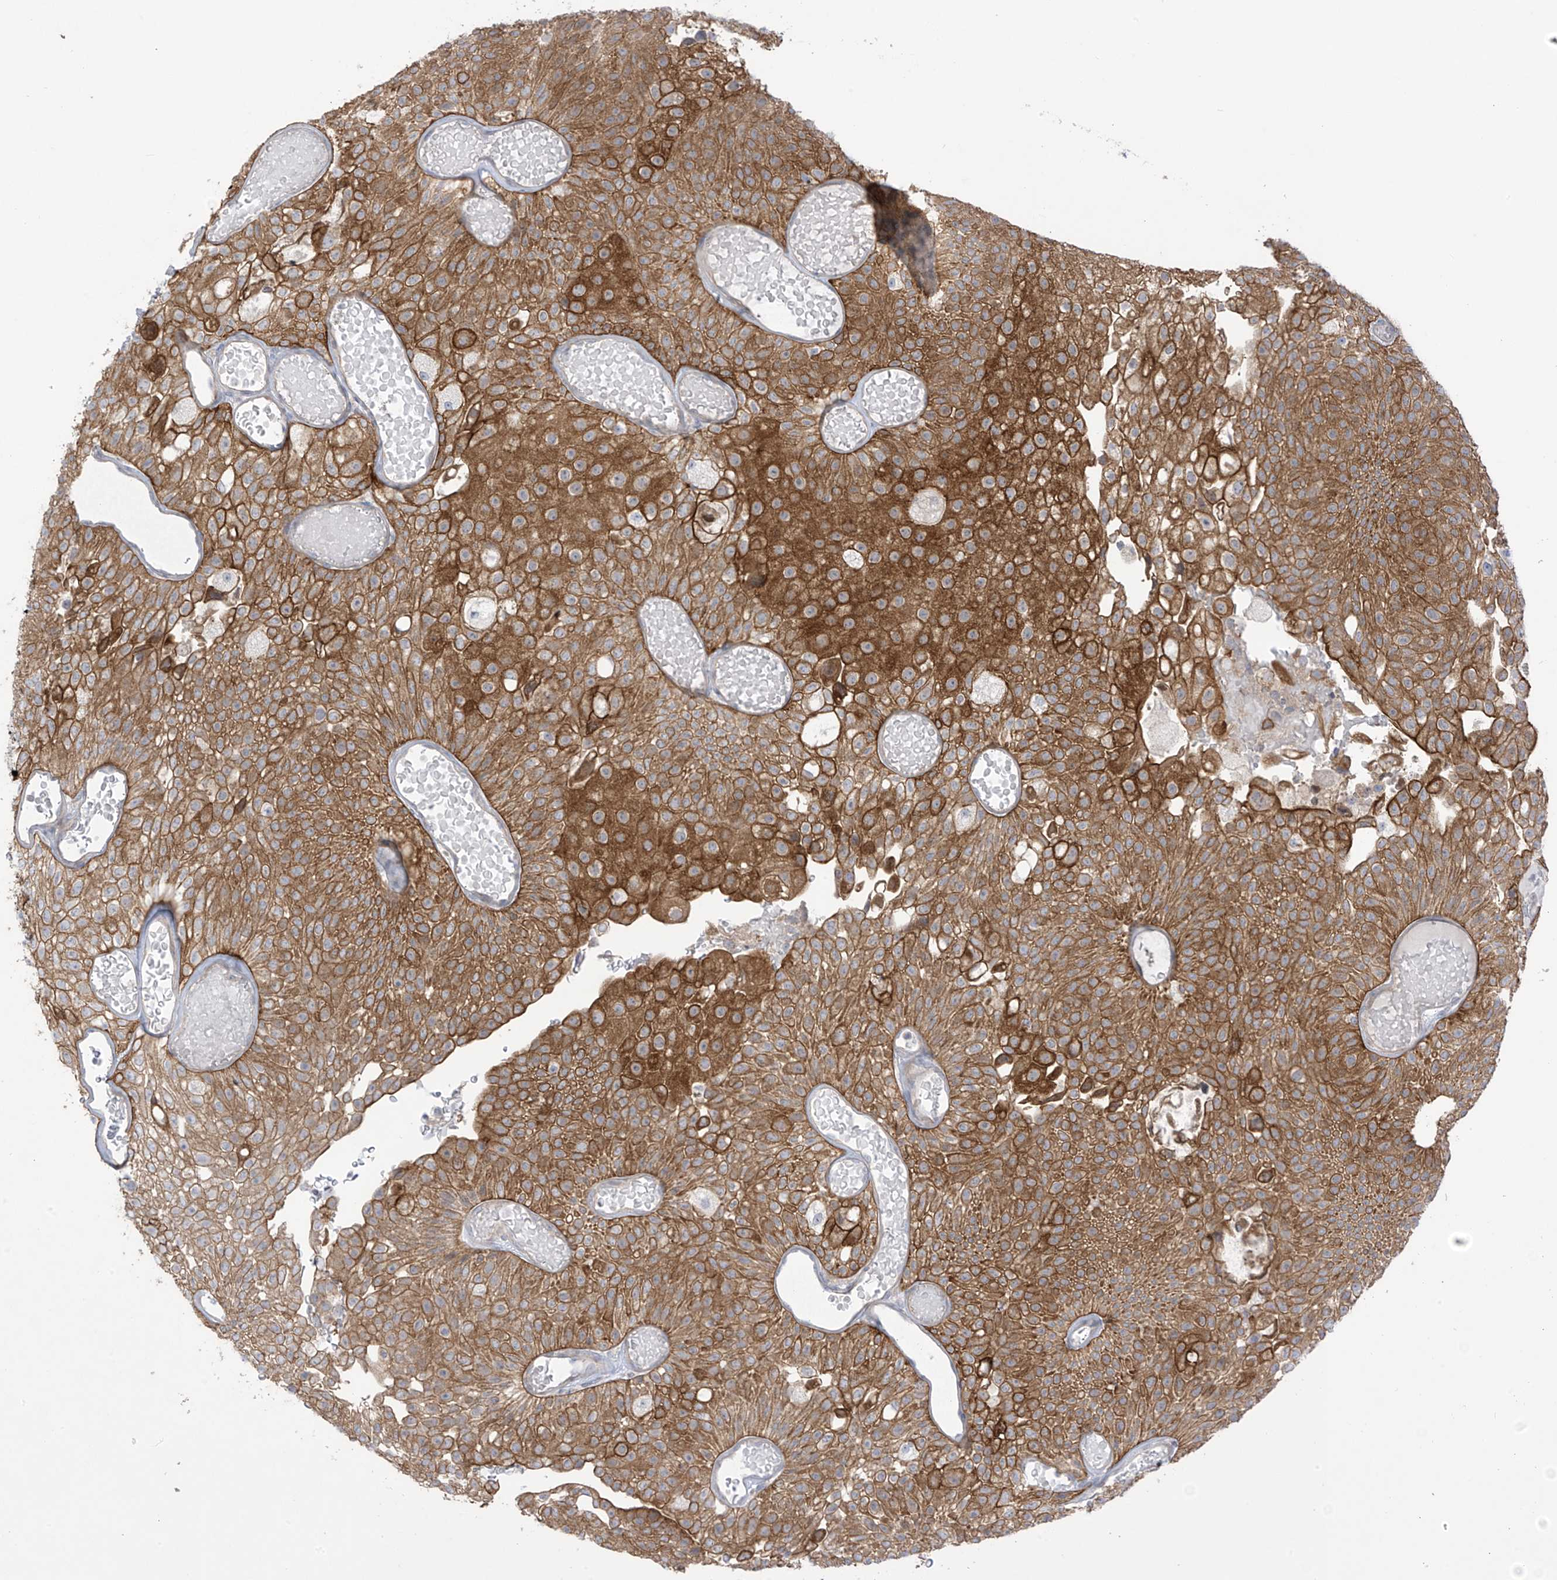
{"staining": {"intensity": "moderate", "quantity": ">75%", "location": "cytoplasmic/membranous"}, "tissue": "urothelial cancer", "cell_type": "Tumor cells", "image_type": "cancer", "snomed": [{"axis": "morphology", "description": "Urothelial carcinoma, Low grade"}, {"axis": "topography", "description": "Urinary bladder"}], "caption": "Approximately >75% of tumor cells in urothelial carcinoma (low-grade) display moderate cytoplasmic/membranous protein expression as visualized by brown immunohistochemical staining.", "gene": "EIPR1", "patient": {"sex": "male", "age": 78}}